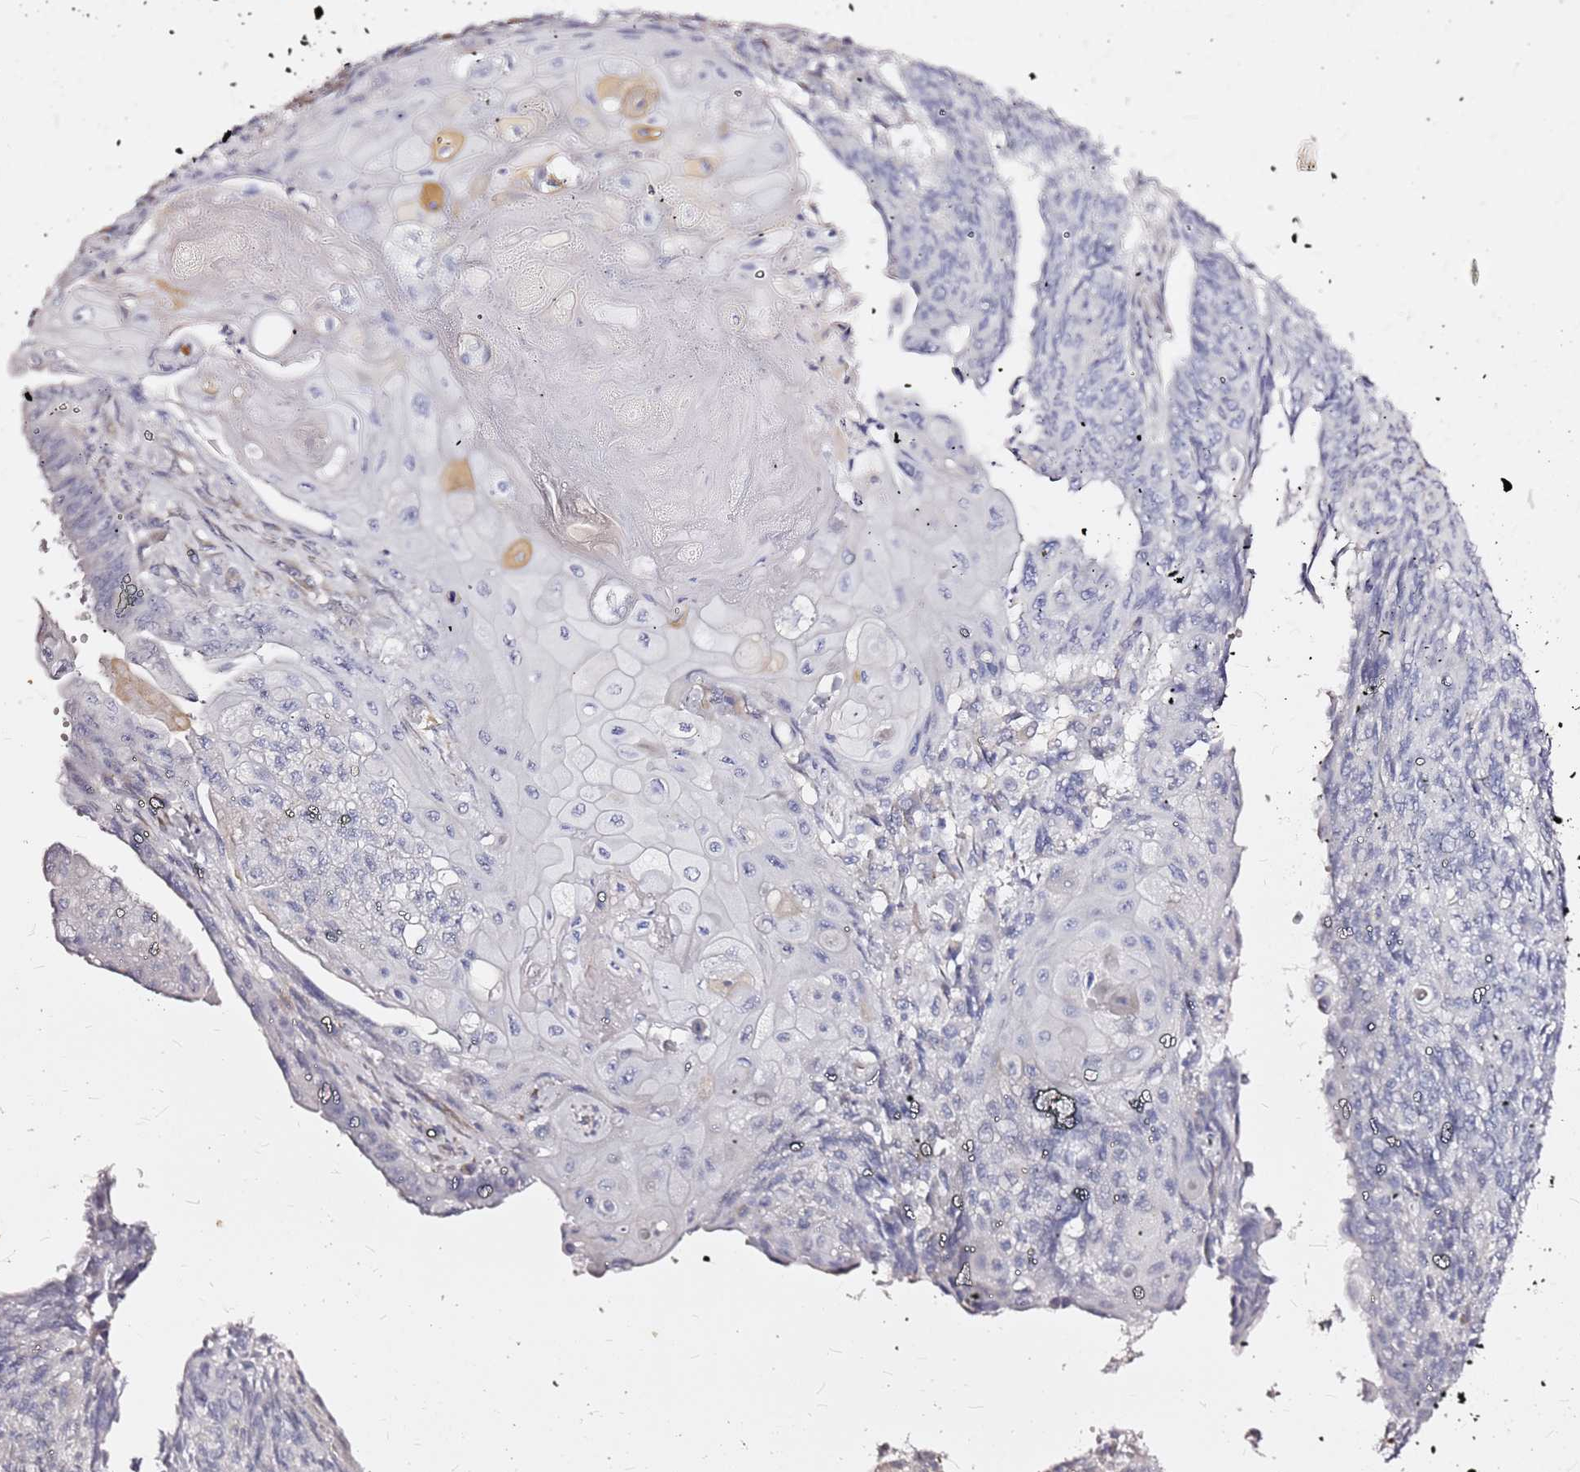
{"staining": {"intensity": "negative", "quantity": "none", "location": "none"}, "tissue": "endometrial cancer", "cell_type": "Tumor cells", "image_type": "cancer", "snomed": [{"axis": "morphology", "description": "Adenocarcinoma, NOS"}, {"axis": "topography", "description": "Endometrium"}], "caption": "The IHC photomicrograph has no significant expression in tumor cells of endometrial cancer tissue.", "gene": "CASD1", "patient": {"sex": "female", "age": 32}}